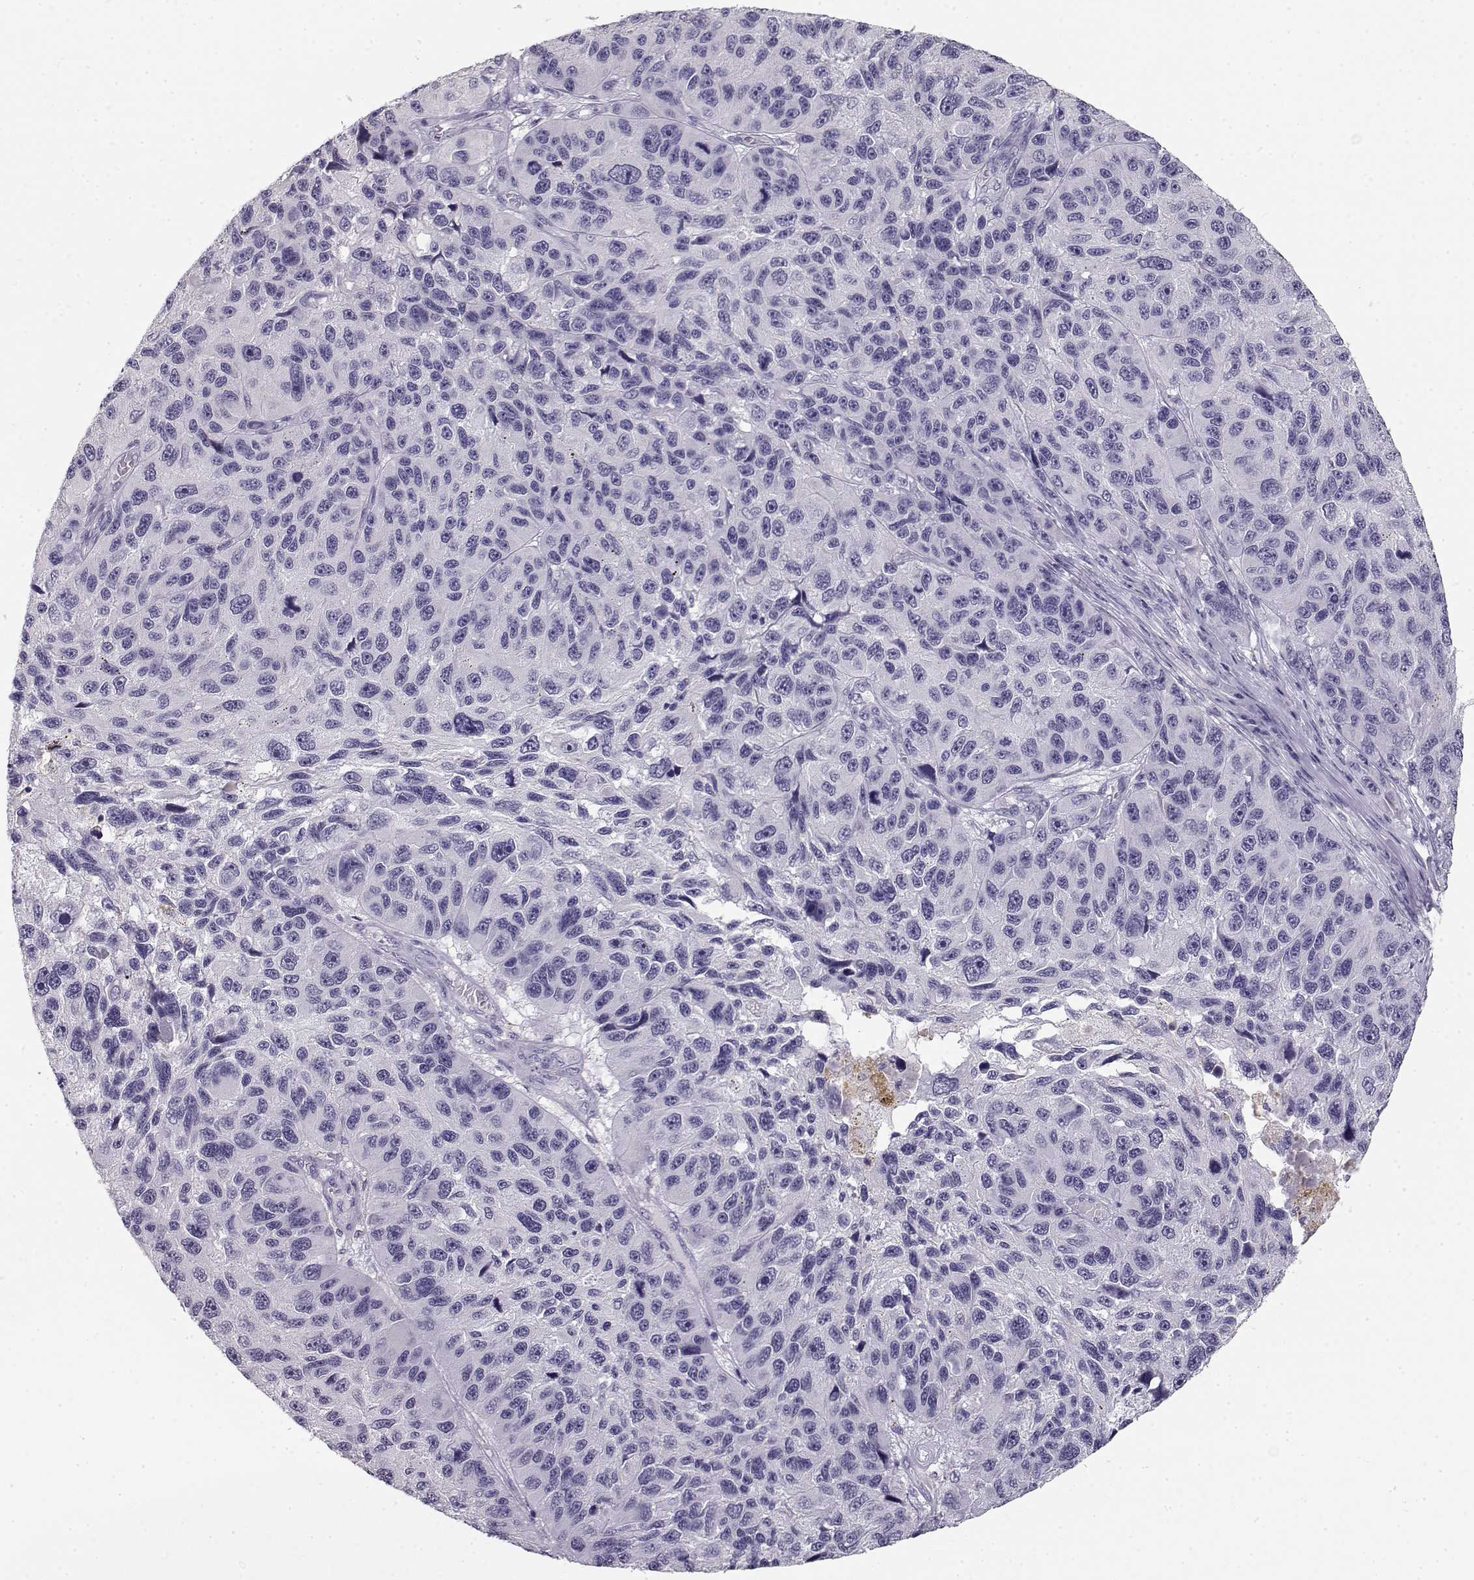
{"staining": {"intensity": "negative", "quantity": "none", "location": "none"}, "tissue": "melanoma", "cell_type": "Tumor cells", "image_type": "cancer", "snomed": [{"axis": "morphology", "description": "Malignant melanoma, NOS"}, {"axis": "topography", "description": "Skin"}], "caption": "Immunohistochemical staining of melanoma demonstrates no significant positivity in tumor cells. (DAB (3,3'-diaminobenzidine) IHC visualized using brightfield microscopy, high magnification).", "gene": "NUTM1", "patient": {"sex": "male", "age": 53}}